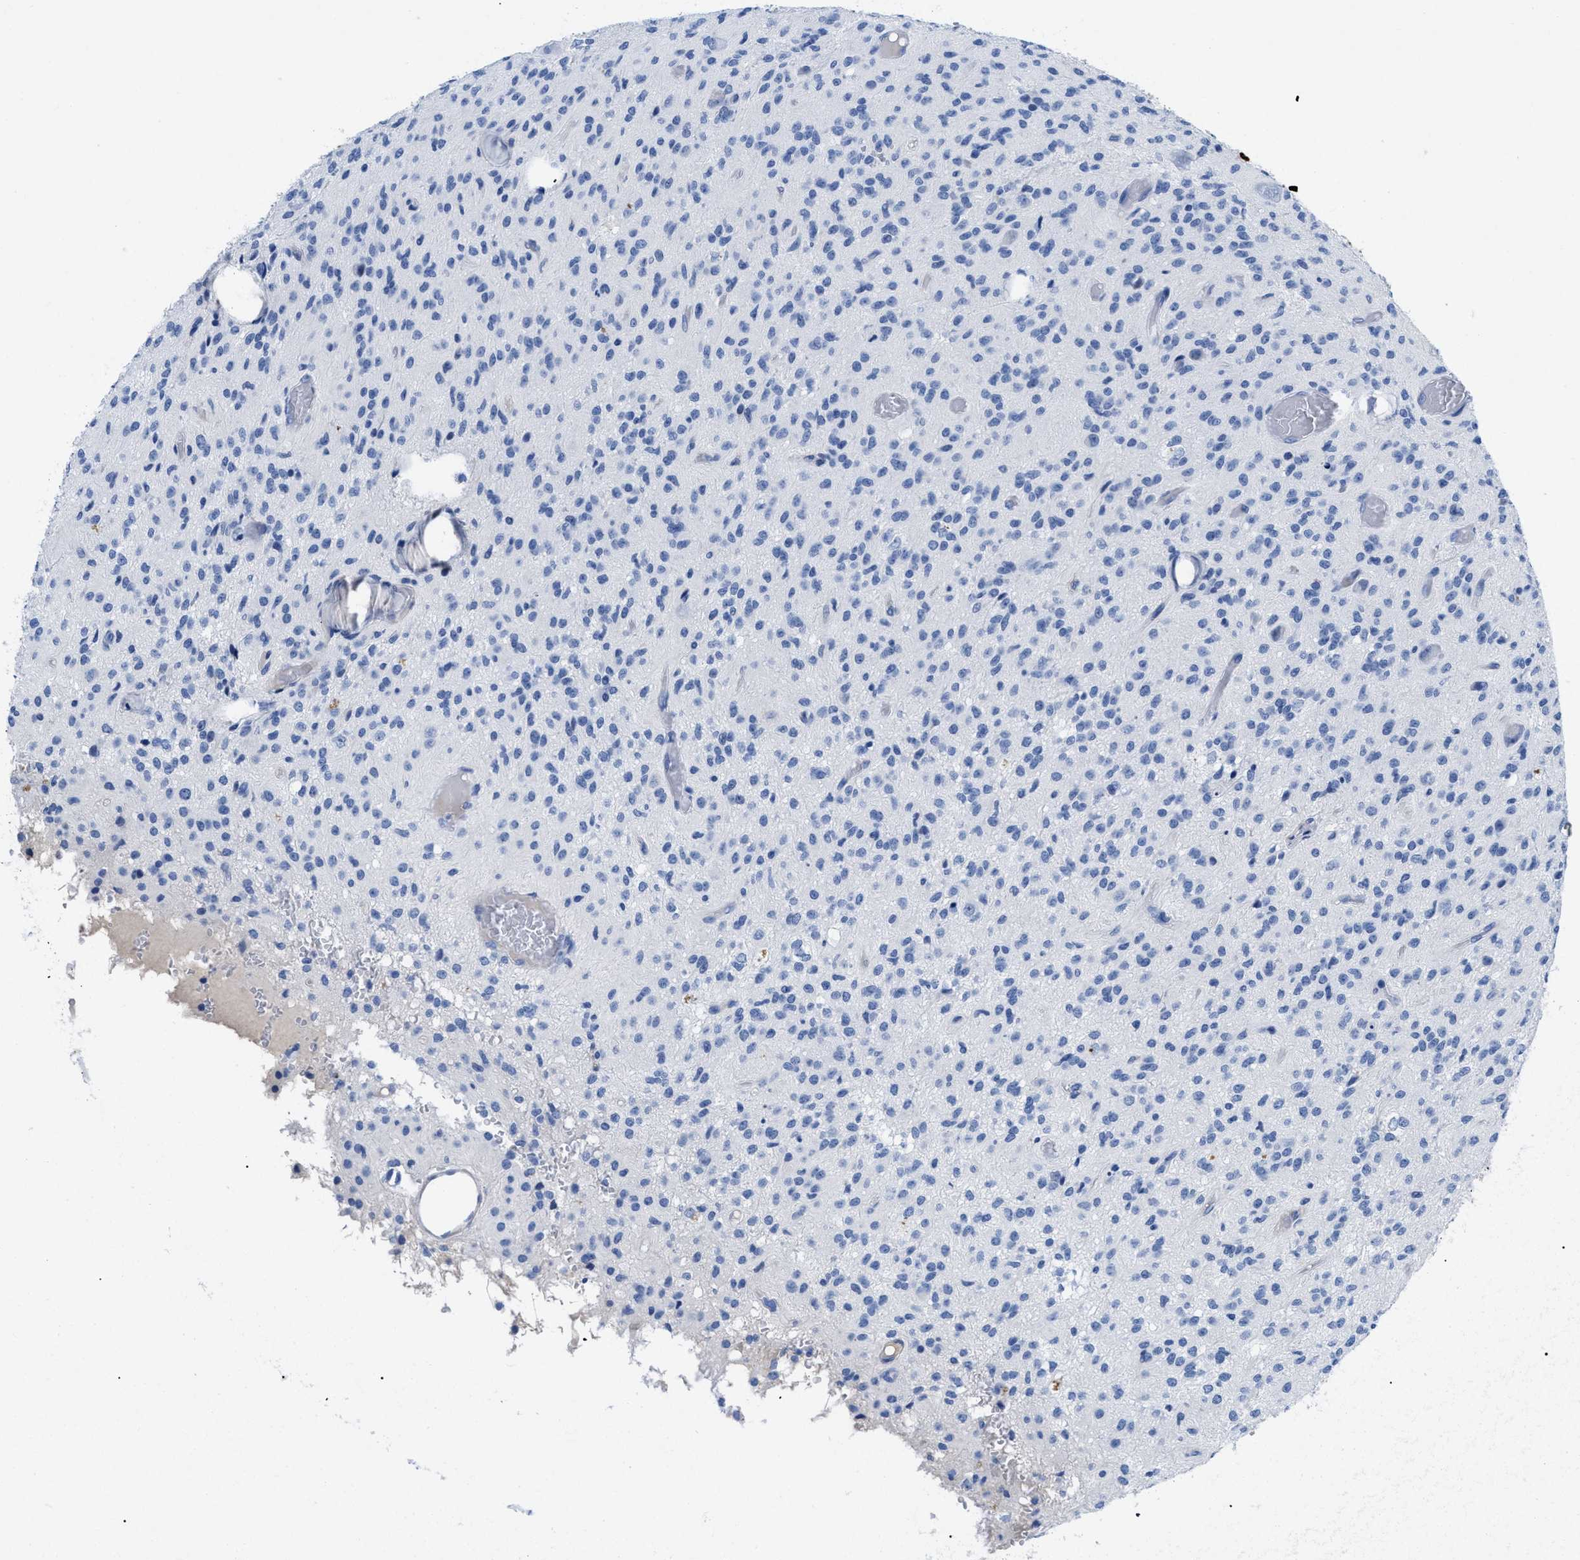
{"staining": {"intensity": "negative", "quantity": "none", "location": "none"}, "tissue": "glioma", "cell_type": "Tumor cells", "image_type": "cancer", "snomed": [{"axis": "morphology", "description": "Glioma, malignant, High grade"}, {"axis": "topography", "description": "Brain"}], "caption": "A high-resolution micrograph shows immunohistochemistry (IHC) staining of glioma, which displays no significant positivity in tumor cells.", "gene": "TMEM68", "patient": {"sex": "female", "age": 59}}